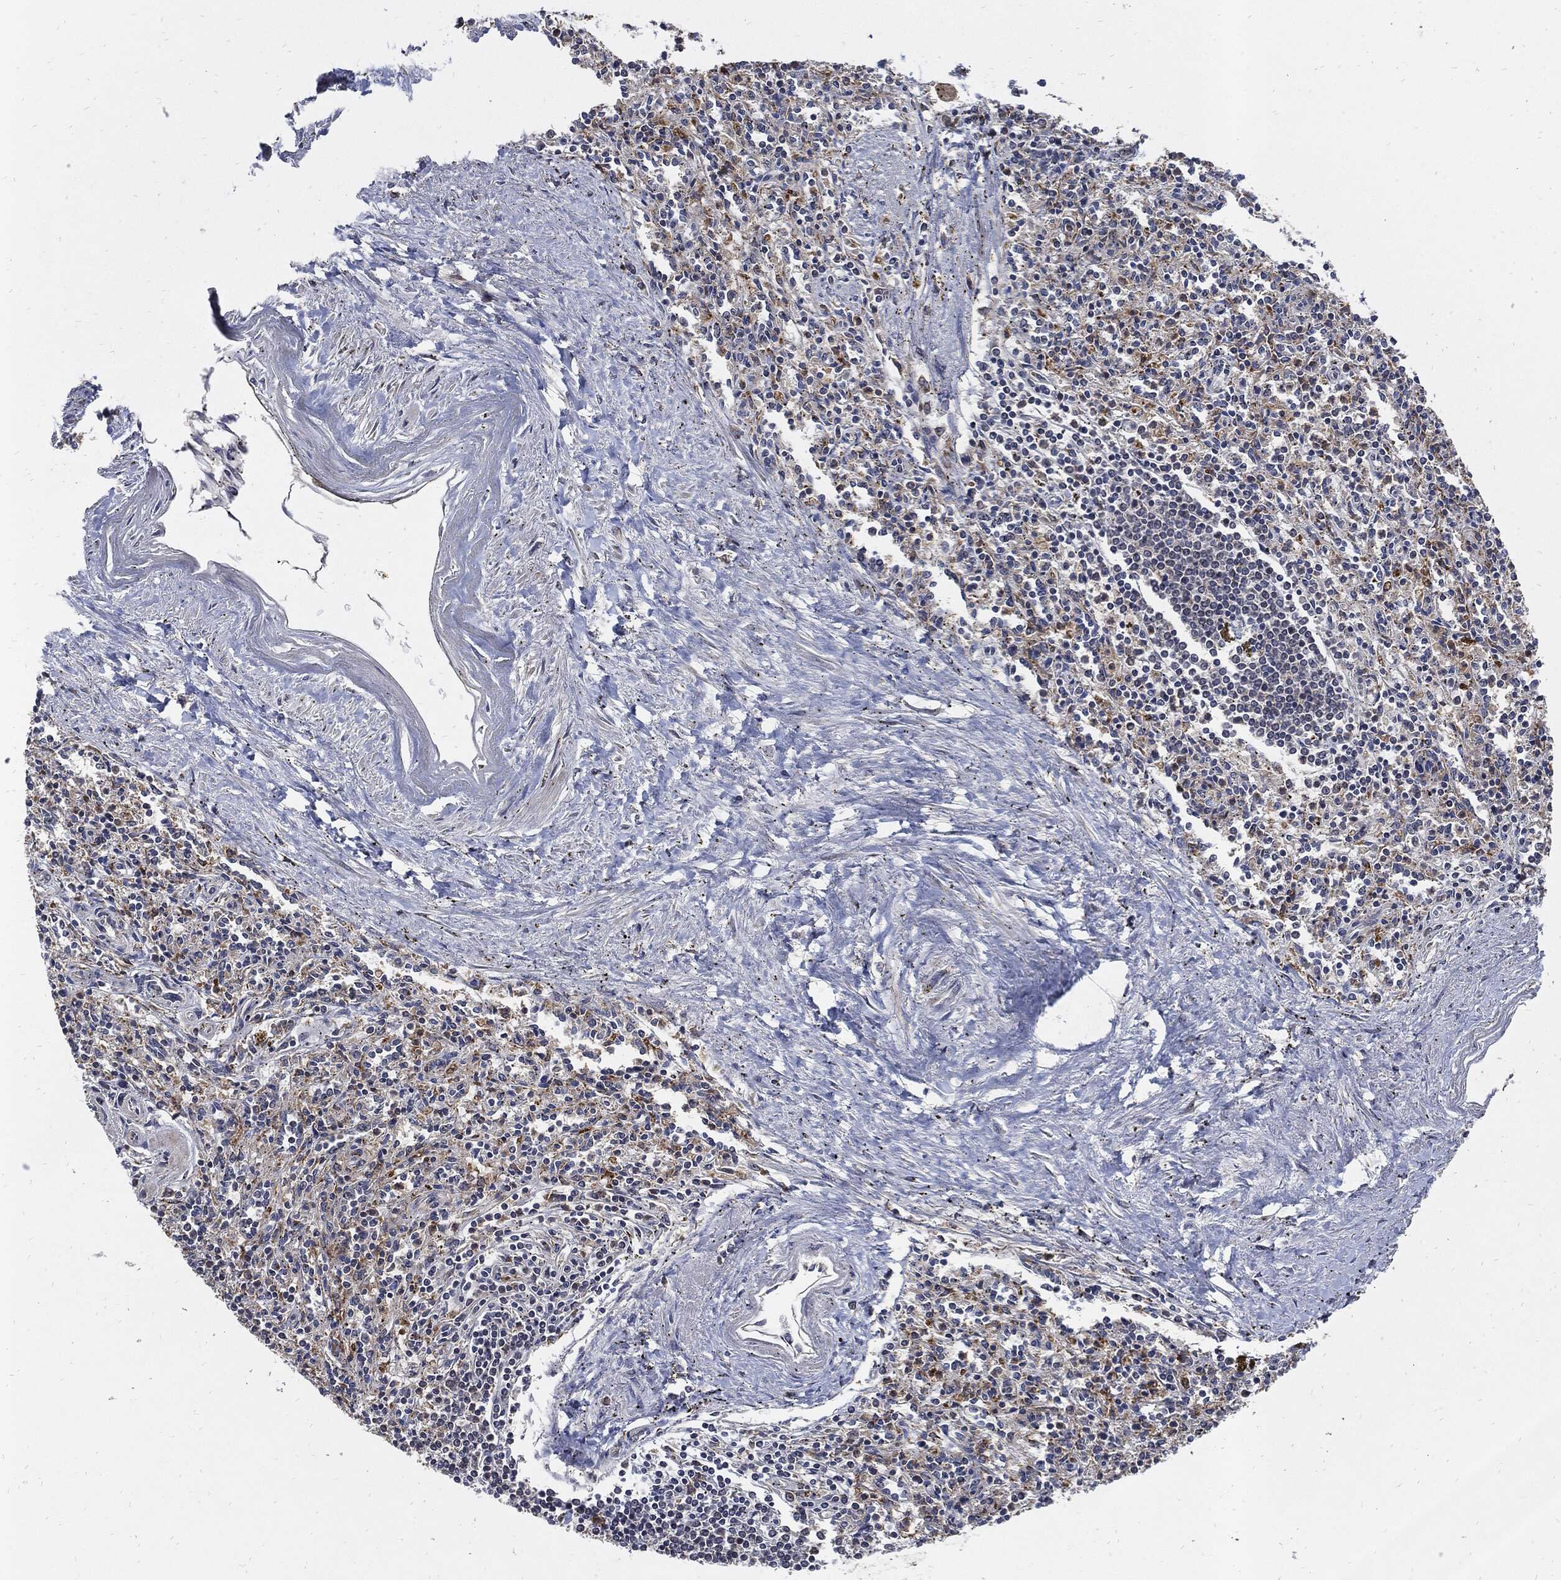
{"staining": {"intensity": "strong", "quantity": "<25%", "location": "cytoplasmic/membranous"}, "tissue": "spleen", "cell_type": "Cells in red pulp", "image_type": "normal", "snomed": [{"axis": "morphology", "description": "Normal tissue, NOS"}, {"axis": "topography", "description": "Spleen"}], "caption": "A brown stain shows strong cytoplasmic/membranous expression of a protein in cells in red pulp of benign human spleen.", "gene": "SLC31A2", "patient": {"sex": "male", "age": 69}}